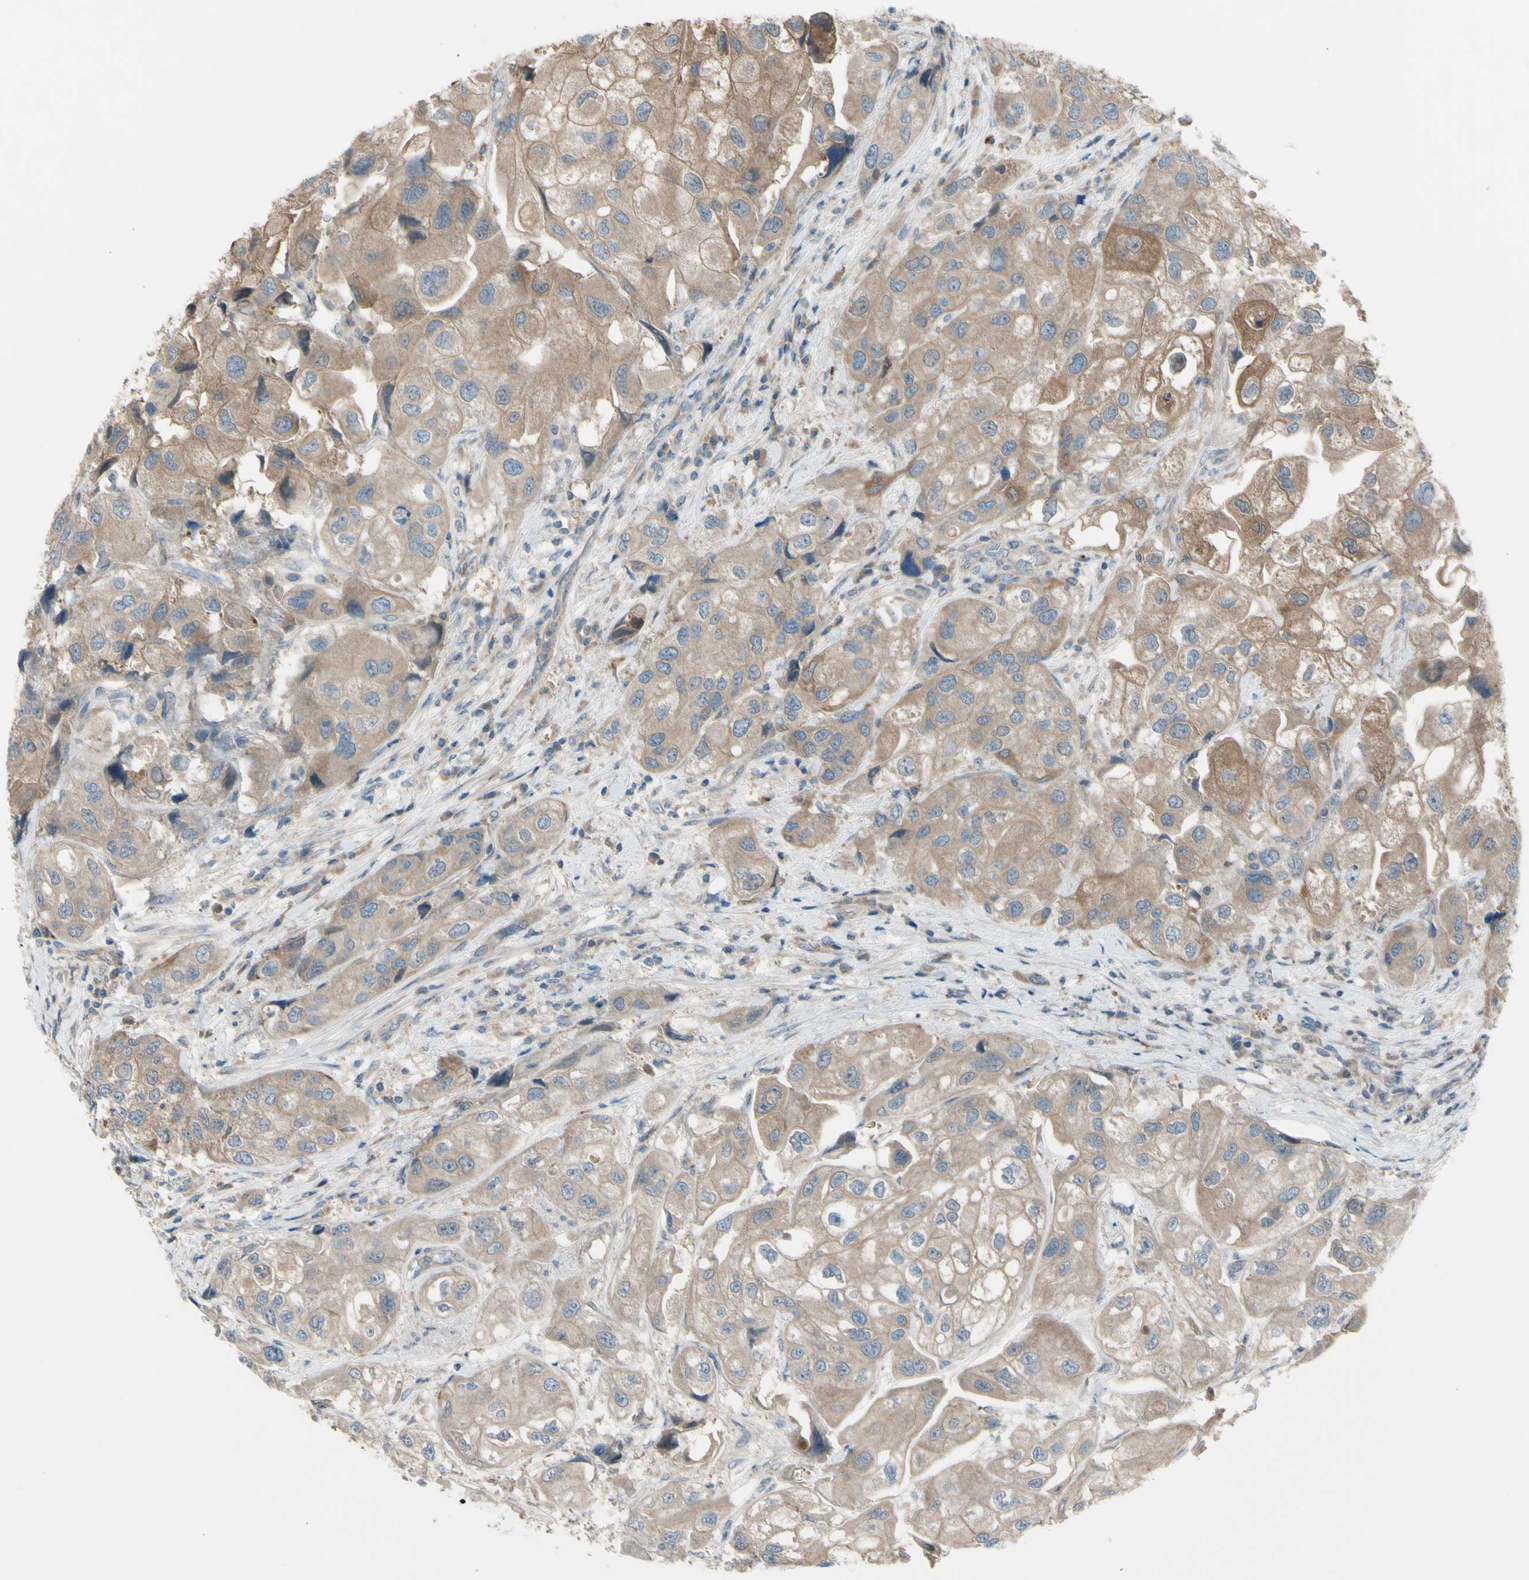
{"staining": {"intensity": "moderate", "quantity": ">75%", "location": "cytoplasmic/membranous"}, "tissue": "urothelial cancer", "cell_type": "Tumor cells", "image_type": "cancer", "snomed": [{"axis": "morphology", "description": "Urothelial carcinoma, High grade"}, {"axis": "topography", "description": "Urinary bladder"}], "caption": "Immunohistochemical staining of urothelial carcinoma (high-grade) shows medium levels of moderate cytoplasmic/membranous staining in about >75% of tumor cells.", "gene": "AFP", "patient": {"sex": "female", "age": 64}}